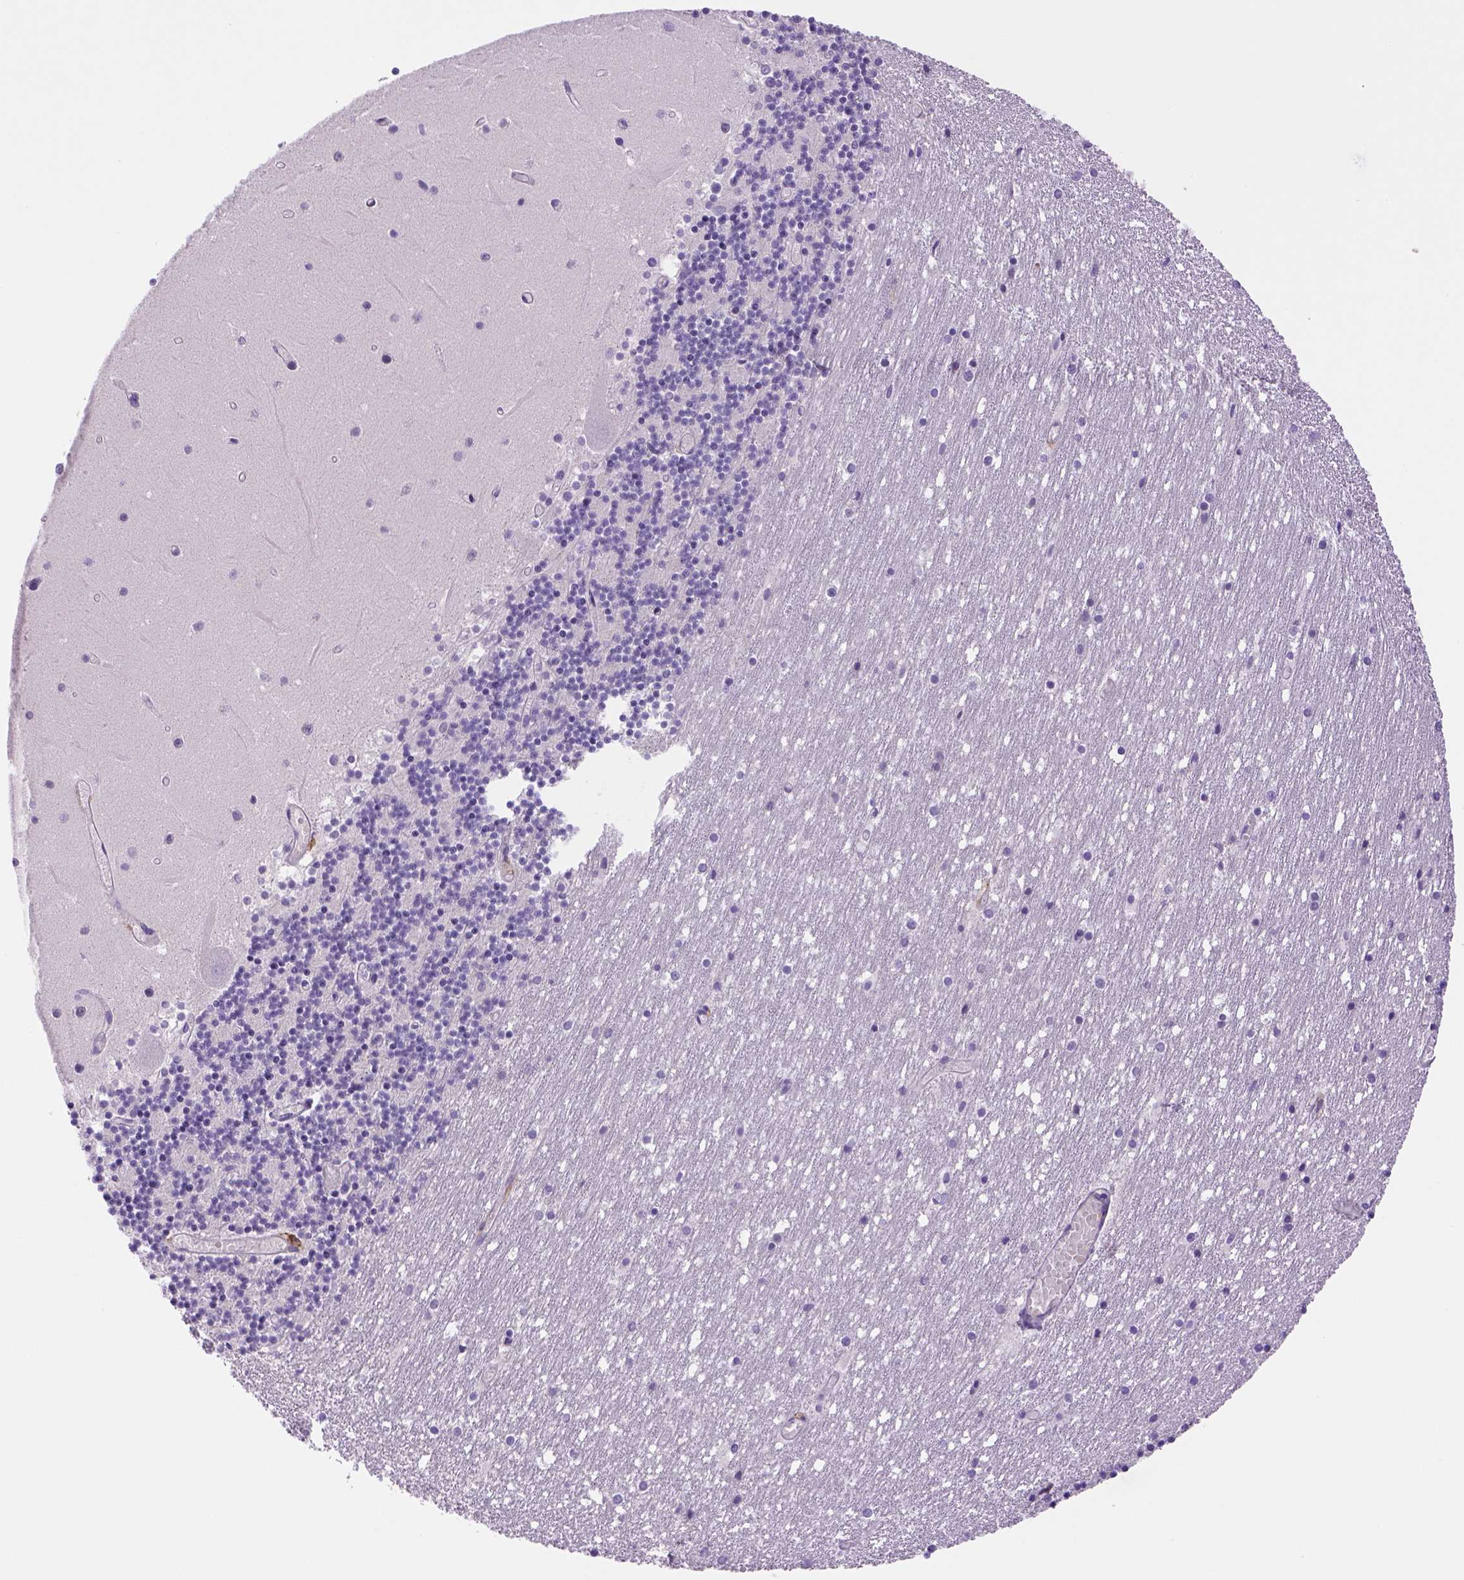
{"staining": {"intensity": "negative", "quantity": "none", "location": "none"}, "tissue": "cerebellum", "cell_type": "Cells in granular layer", "image_type": "normal", "snomed": [{"axis": "morphology", "description": "Normal tissue, NOS"}, {"axis": "topography", "description": "Cerebellum"}], "caption": "DAB (3,3'-diaminobenzidine) immunohistochemical staining of benign cerebellum displays no significant positivity in cells in granular layer.", "gene": "CD14", "patient": {"sex": "female", "age": 28}}